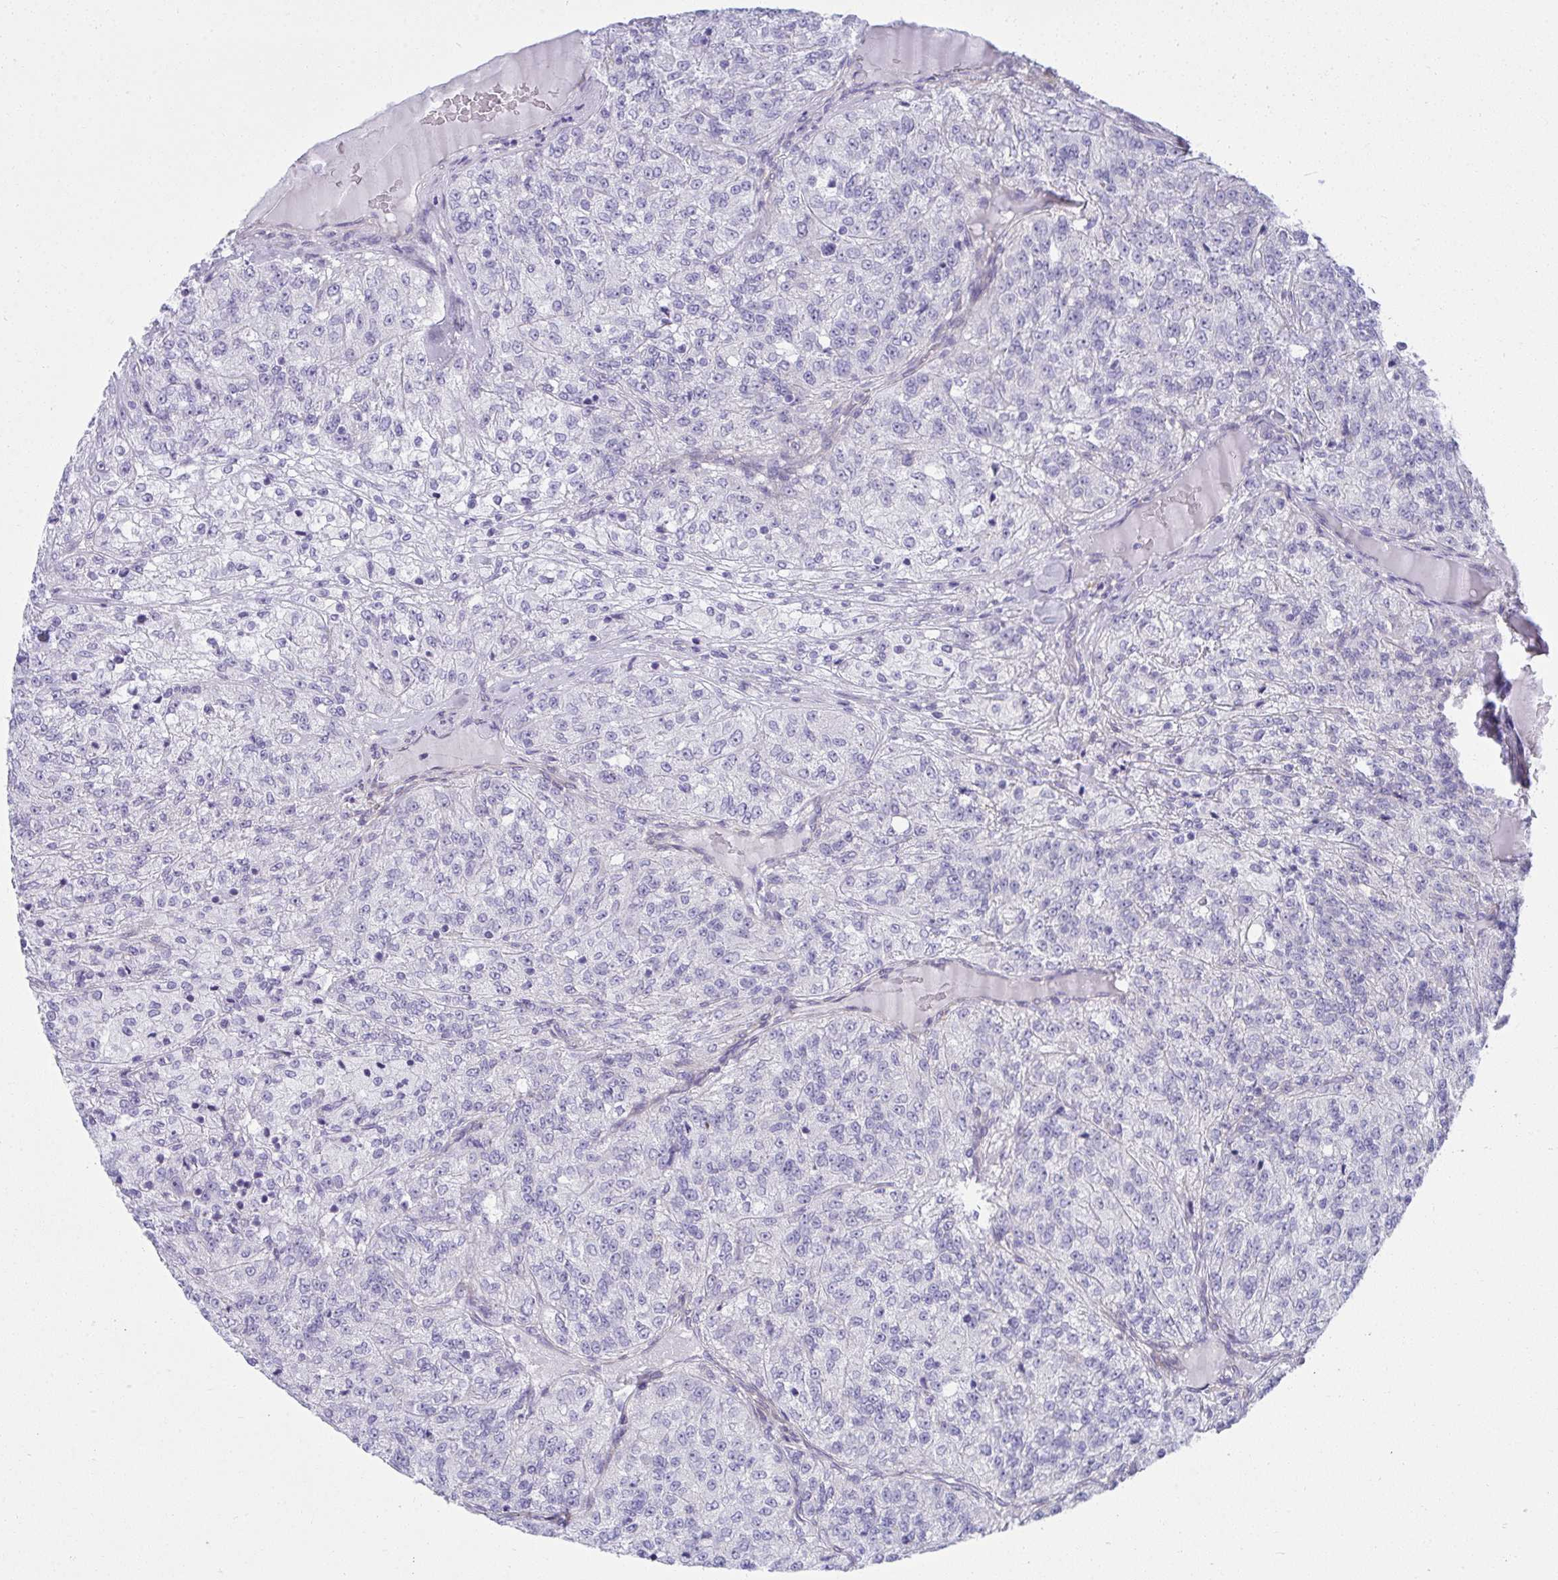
{"staining": {"intensity": "negative", "quantity": "none", "location": "none"}, "tissue": "renal cancer", "cell_type": "Tumor cells", "image_type": "cancer", "snomed": [{"axis": "morphology", "description": "Adenocarcinoma, NOS"}, {"axis": "topography", "description": "Kidney"}], "caption": "Renal adenocarcinoma was stained to show a protein in brown. There is no significant staining in tumor cells.", "gene": "PUS7L", "patient": {"sex": "female", "age": 63}}